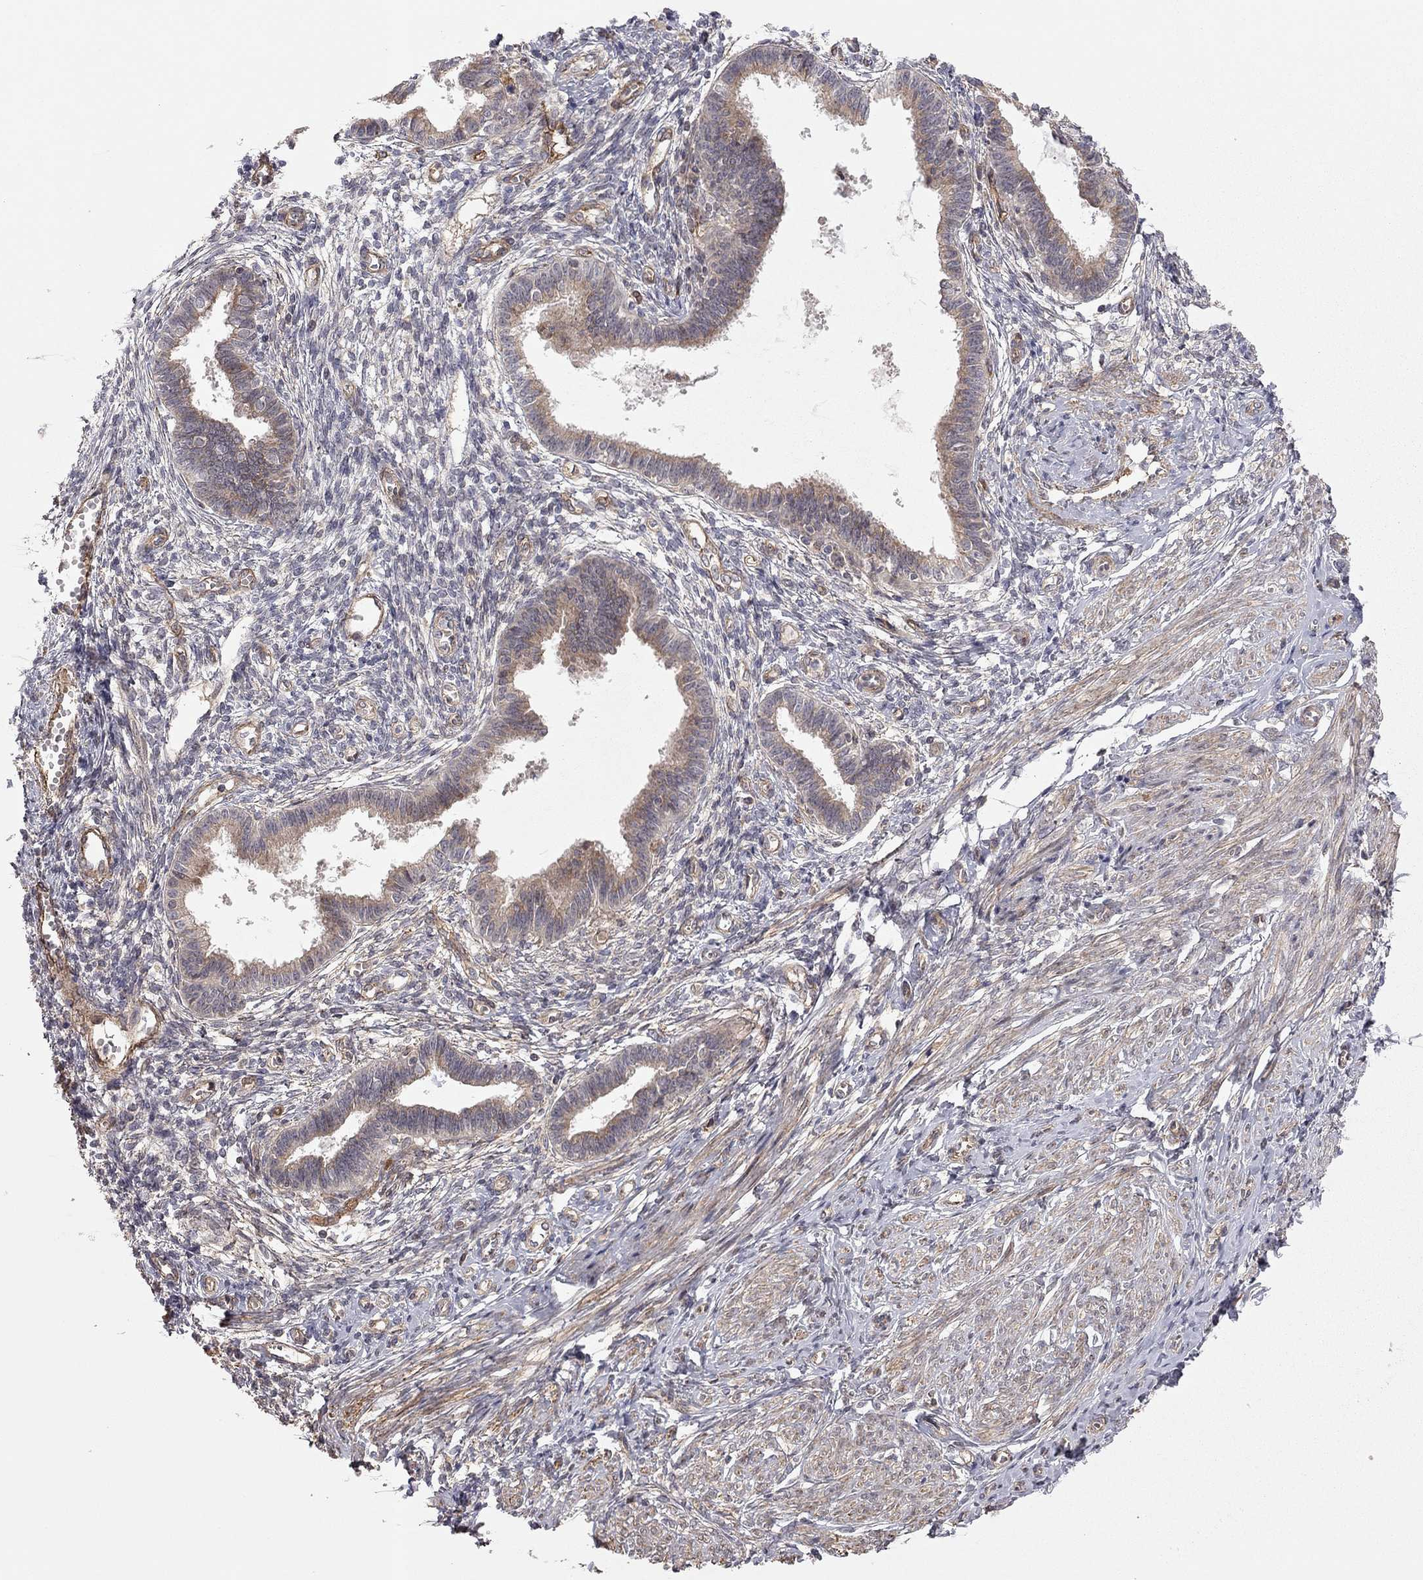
{"staining": {"intensity": "negative", "quantity": "none", "location": "none"}, "tissue": "endometrium", "cell_type": "Cells in endometrial stroma", "image_type": "normal", "snomed": [{"axis": "morphology", "description": "Normal tissue, NOS"}, {"axis": "topography", "description": "Cervix"}, {"axis": "topography", "description": "Endometrium"}], "caption": "An IHC micrograph of normal endometrium is shown. There is no staining in cells in endometrial stroma of endometrium. (DAB immunohistochemistry (IHC), high magnification).", "gene": "EXOC3L2", "patient": {"sex": "female", "age": 37}}